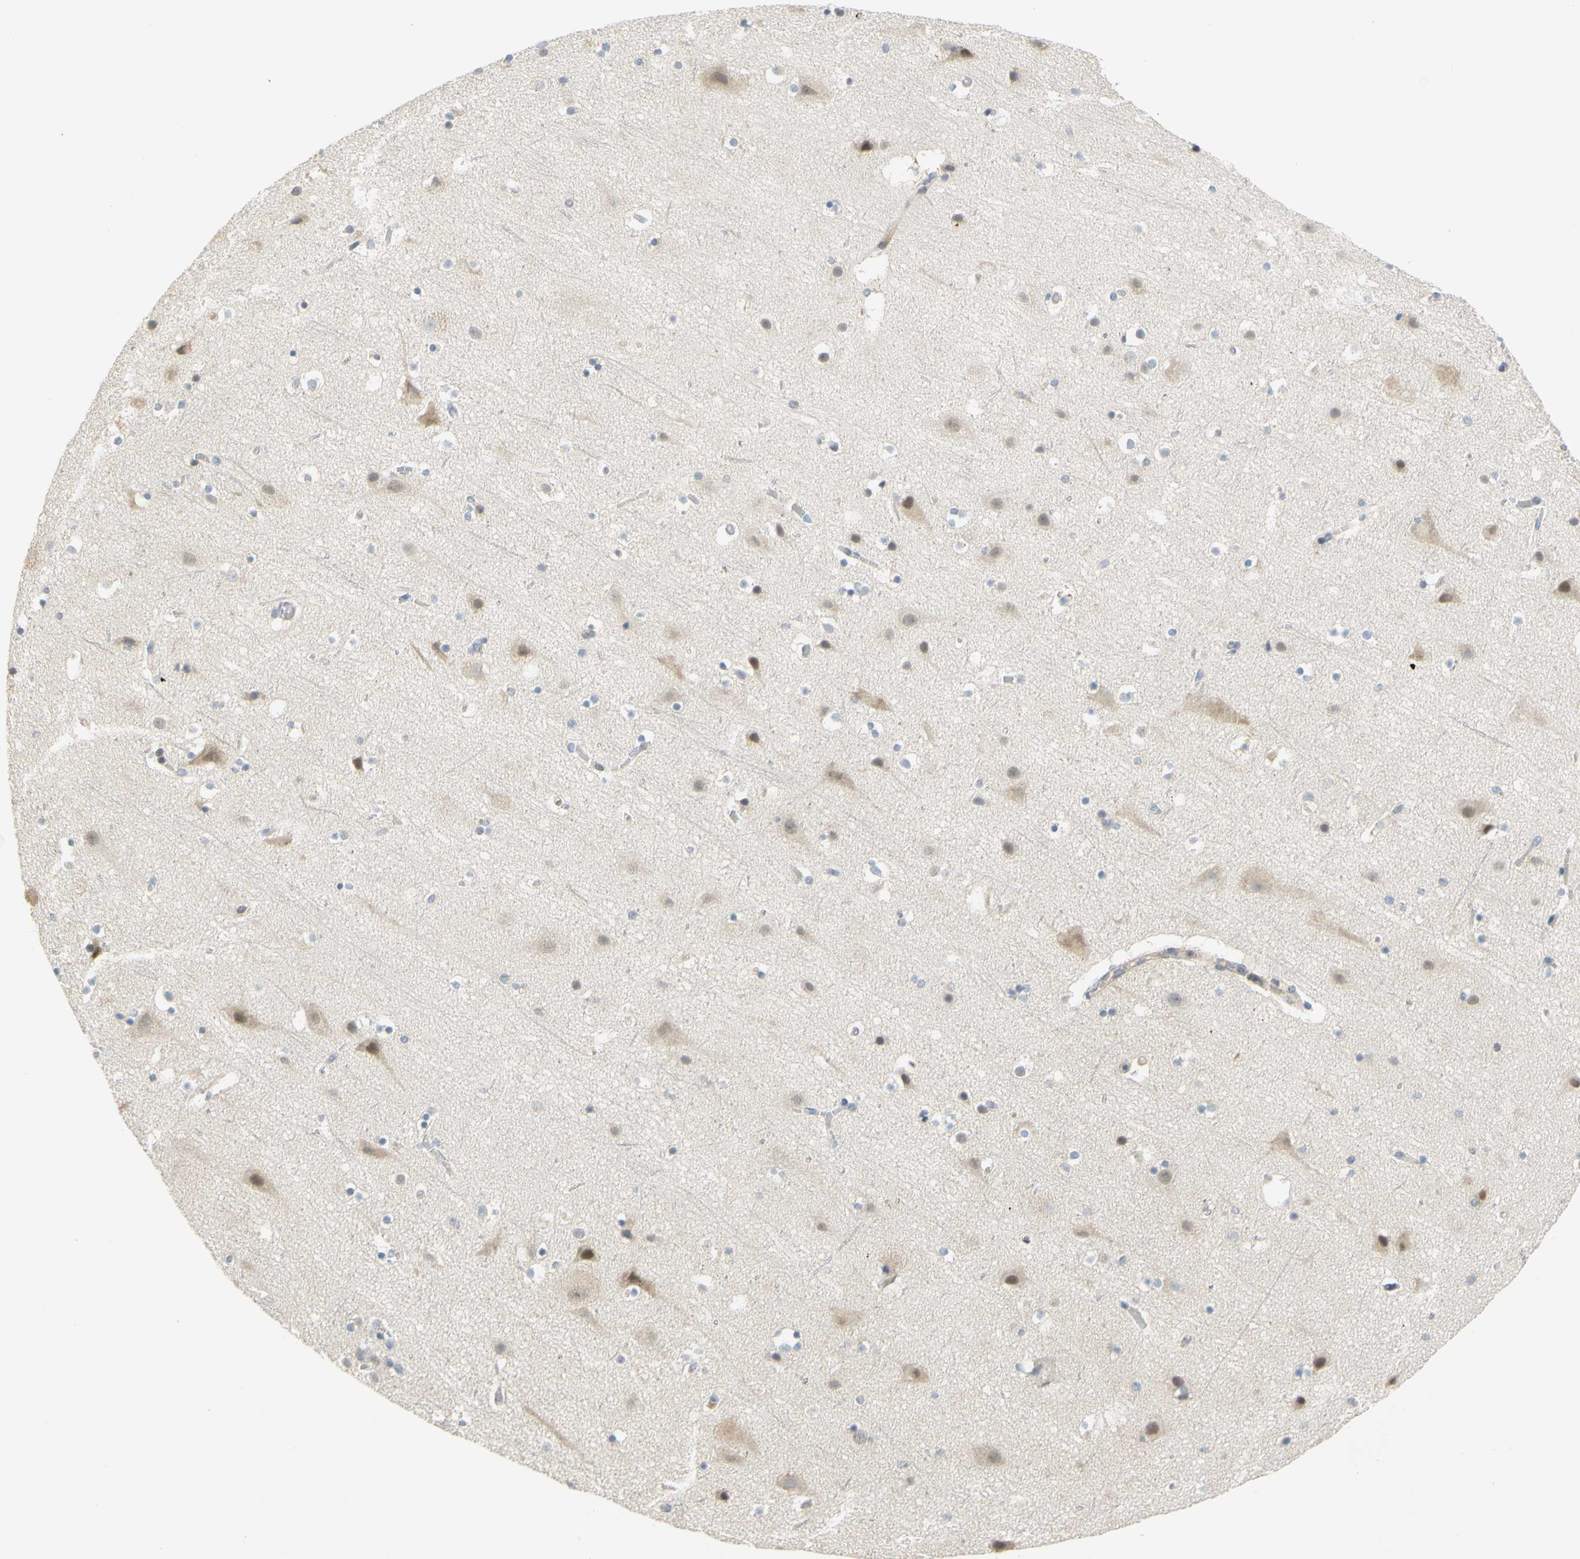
{"staining": {"intensity": "weak", "quantity": ">75%", "location": "cytoplasmic/membranous"}, "tissue": "cerebral cortex", "cell_type": "Endothelial cells", "image_type": "normal", "snomed": [{"axis": "morphology", "description": "Normal tissue, NOS"}, {"axis": "topography", "description": "Cerebral cortex"}], "caption": "Weak cytoplasmic/membranous expression is present in about >75% of endothelial cells in unremarkable cerebral cortex. The staining was performed using DAB (3,3'-diaminobenzidine) to visualize the protein expression in brown, while the nuclei were stained in blue with hematoxylin (Magnification: 20x).", "gene": "CCNB2", "patient": {"sex": "male", "age": 45}}